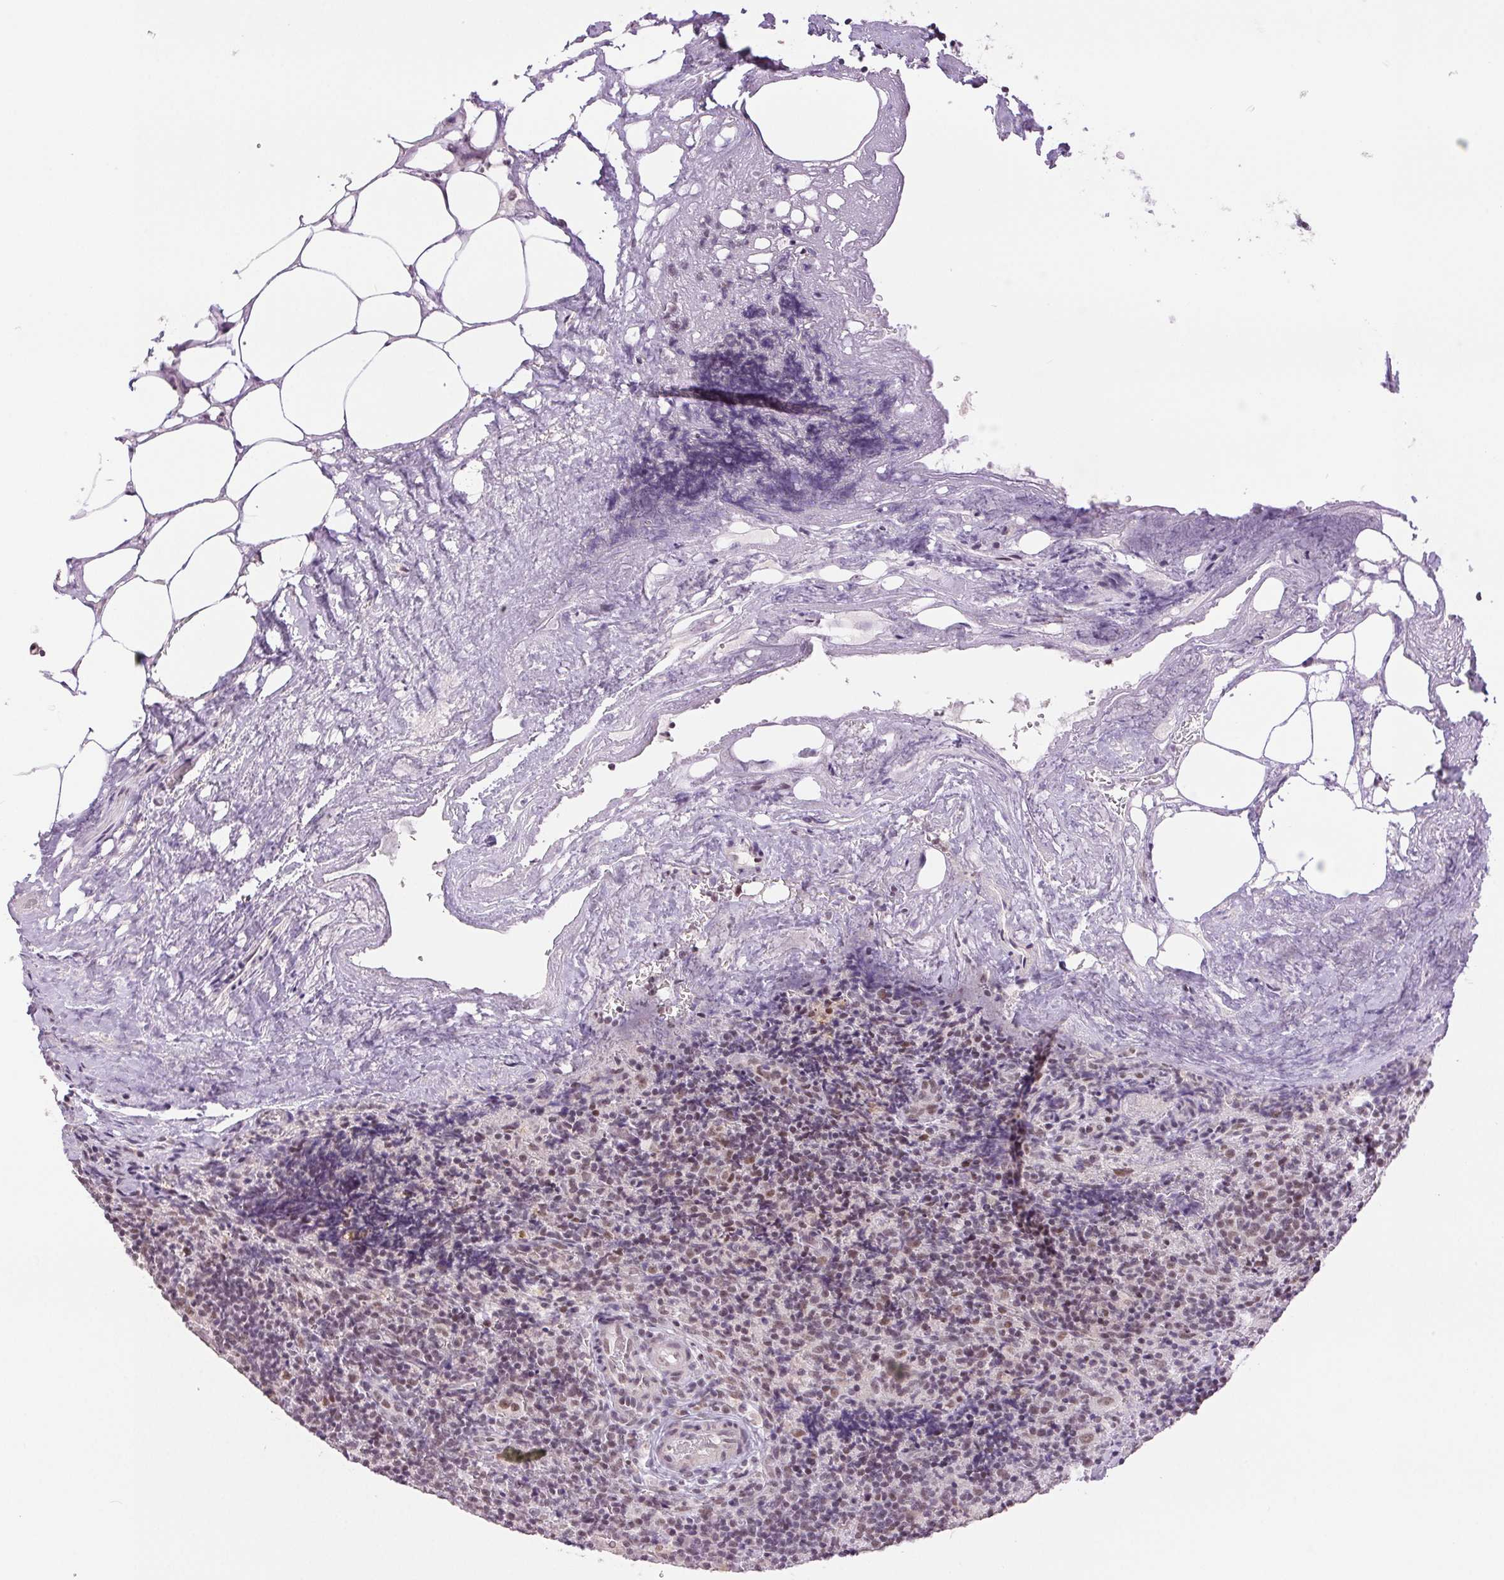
{"staining": {"intensity": "negative", "quantity": "none", "location": "none"}, "tissue": "lymph node", "cell_type": "Germinal center cells", "image_type": "normal", "snomed": [{"axis": "morphology", "description": "Normal tissue, NOS"}, {"axis": "topography", "description": "Lymph node"}], "caption": "An immunohistochemistry histopathology image of normal lymph node is shown. There is no staining in germinal center cells of lymph node. (Stains: DAB (3,3'-diaminobenzidine) IHC with hematoxylin counter stain, Microscopy: brightfield microscopy at high magnification).", "gene": "PRPF18", "patient": {"sex": "male", "age": 67}}